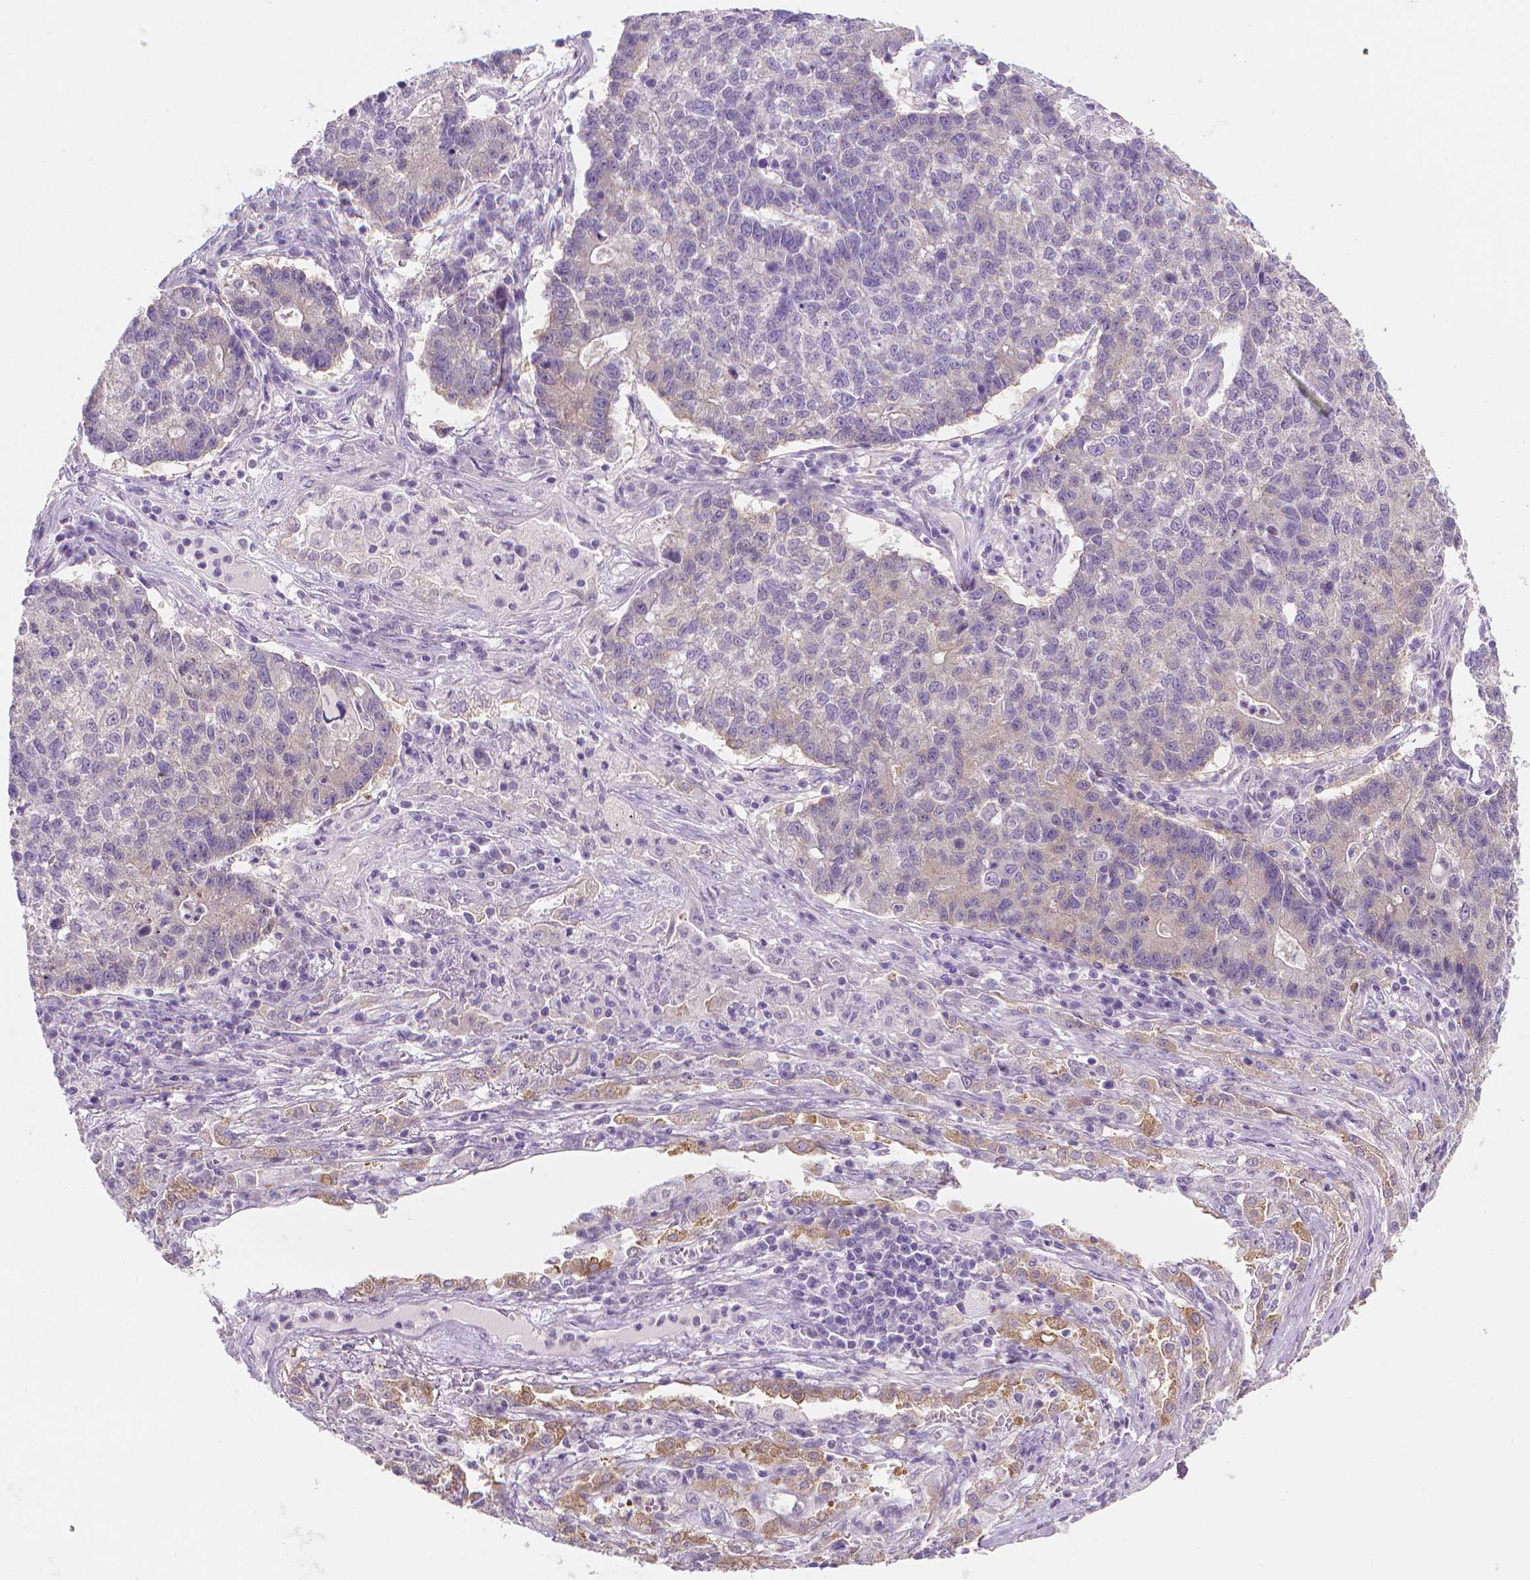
{"staining": {"intensity": "negative", "quantity": "none", "location": "none"}, "tissue": "lung cancer", "cell_type": "Tumor cells", "image_type": "cancer", "snomed": [{"axis": "morphology", "description": "Adenocarcinoma, NOS"}, {"axis": "topography", "description": "Lung"}], "caption": "Tumor cells show no significant protein staining in adenocarcinoma (lung).", "gene": "FASN", "patient": {"sex": "male", "age": 57}}